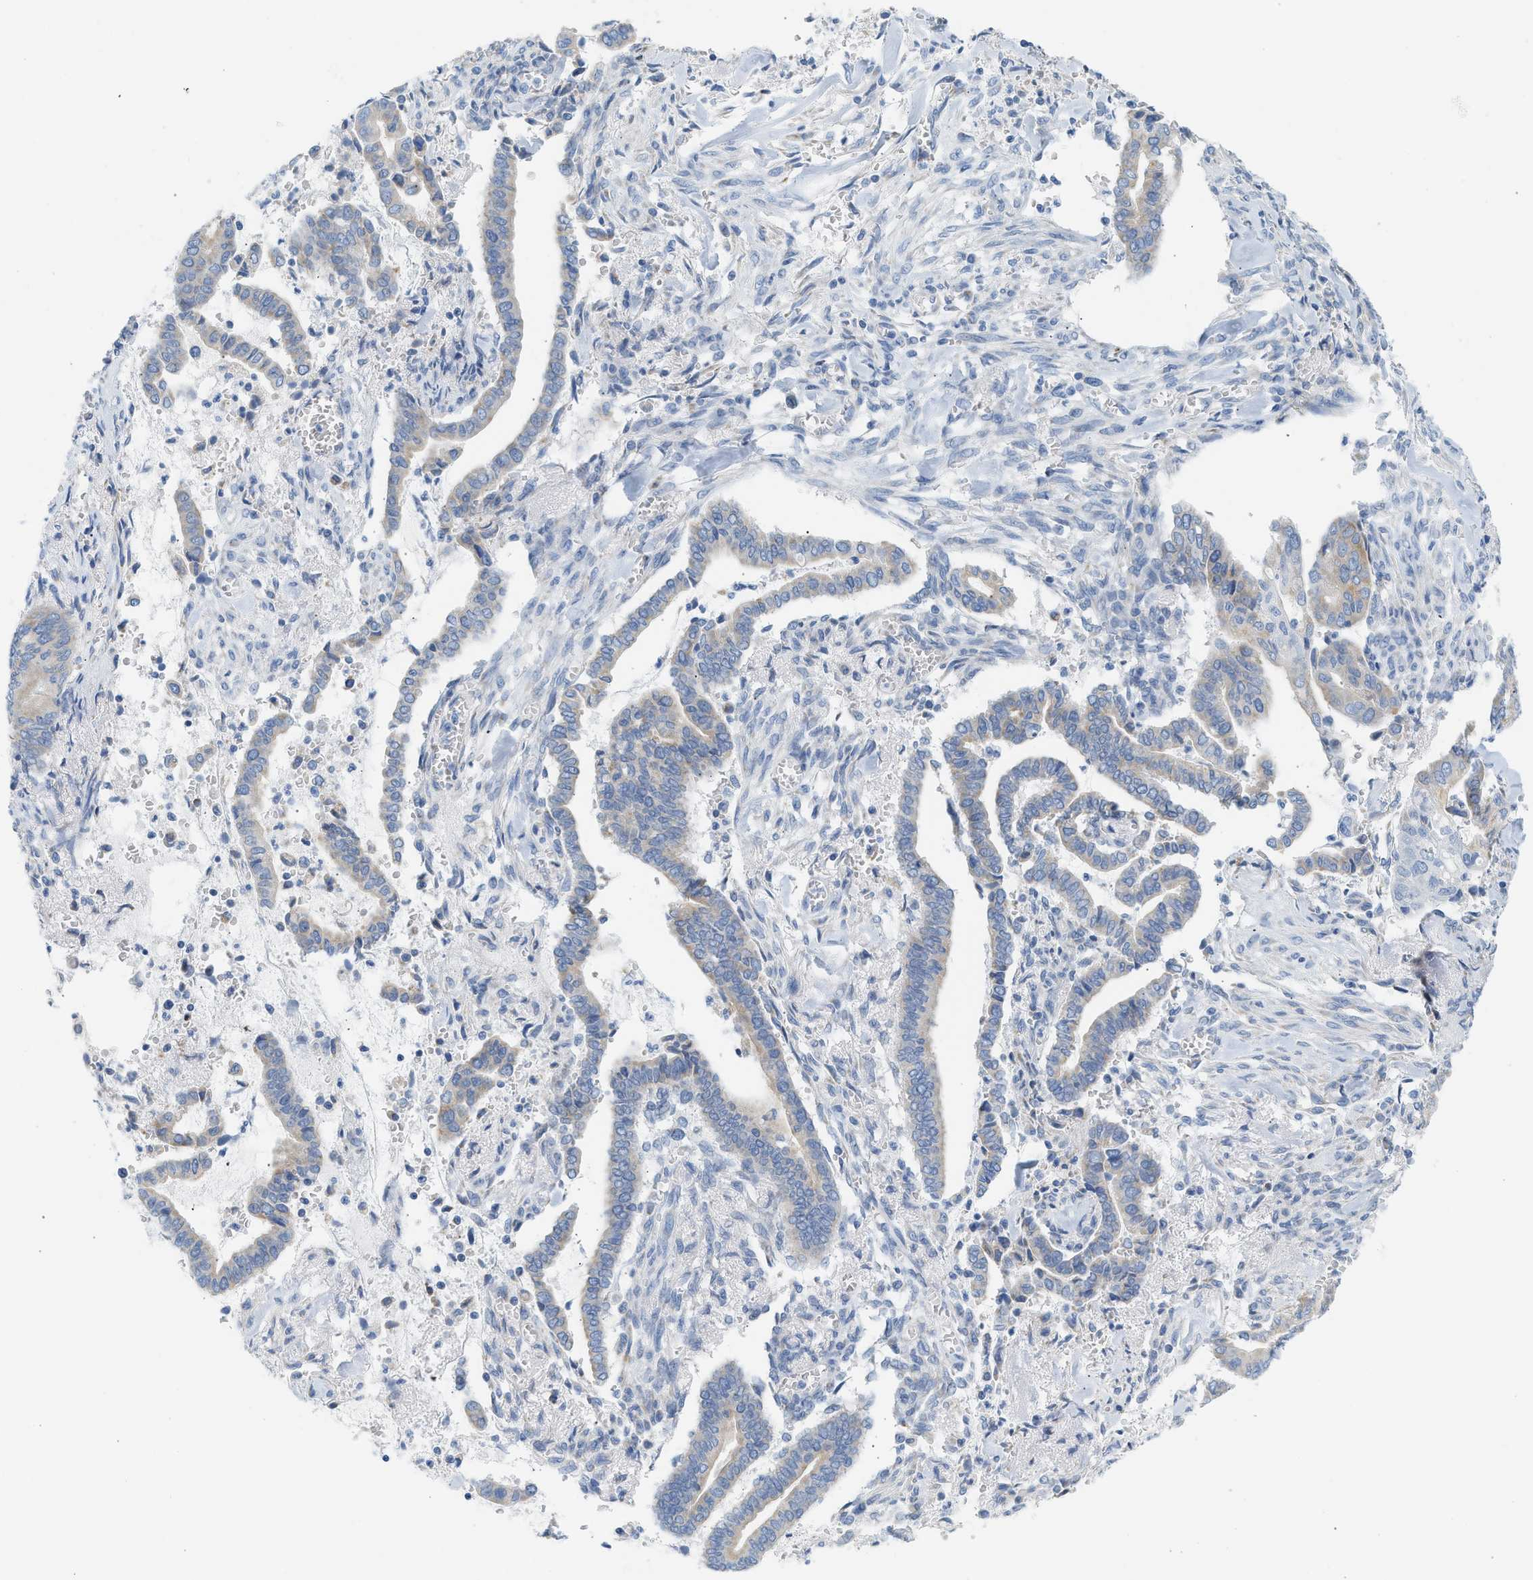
{"staining": {"intensity": "weak", "quantity": "<25%", "location": "cytoplasmic/membranous"}, "tissue": "cervical cancer", "cell_type": "Tumor cells", "image_type": "cancer", "snomed": [{"axis": "morphology", "description": "Adenocarcinoma, NOS"}, {"axis": "topography", "description": "Cervix"}], "caption": "Immunohistochemical staining of adenocarcinoma (cervical) displays no significant positivity in tumor cells. (IHC, brightfield microscopy, high magnification).", "gene": "NDUFS8", "patient": {"sex": "female", "age": 44}}